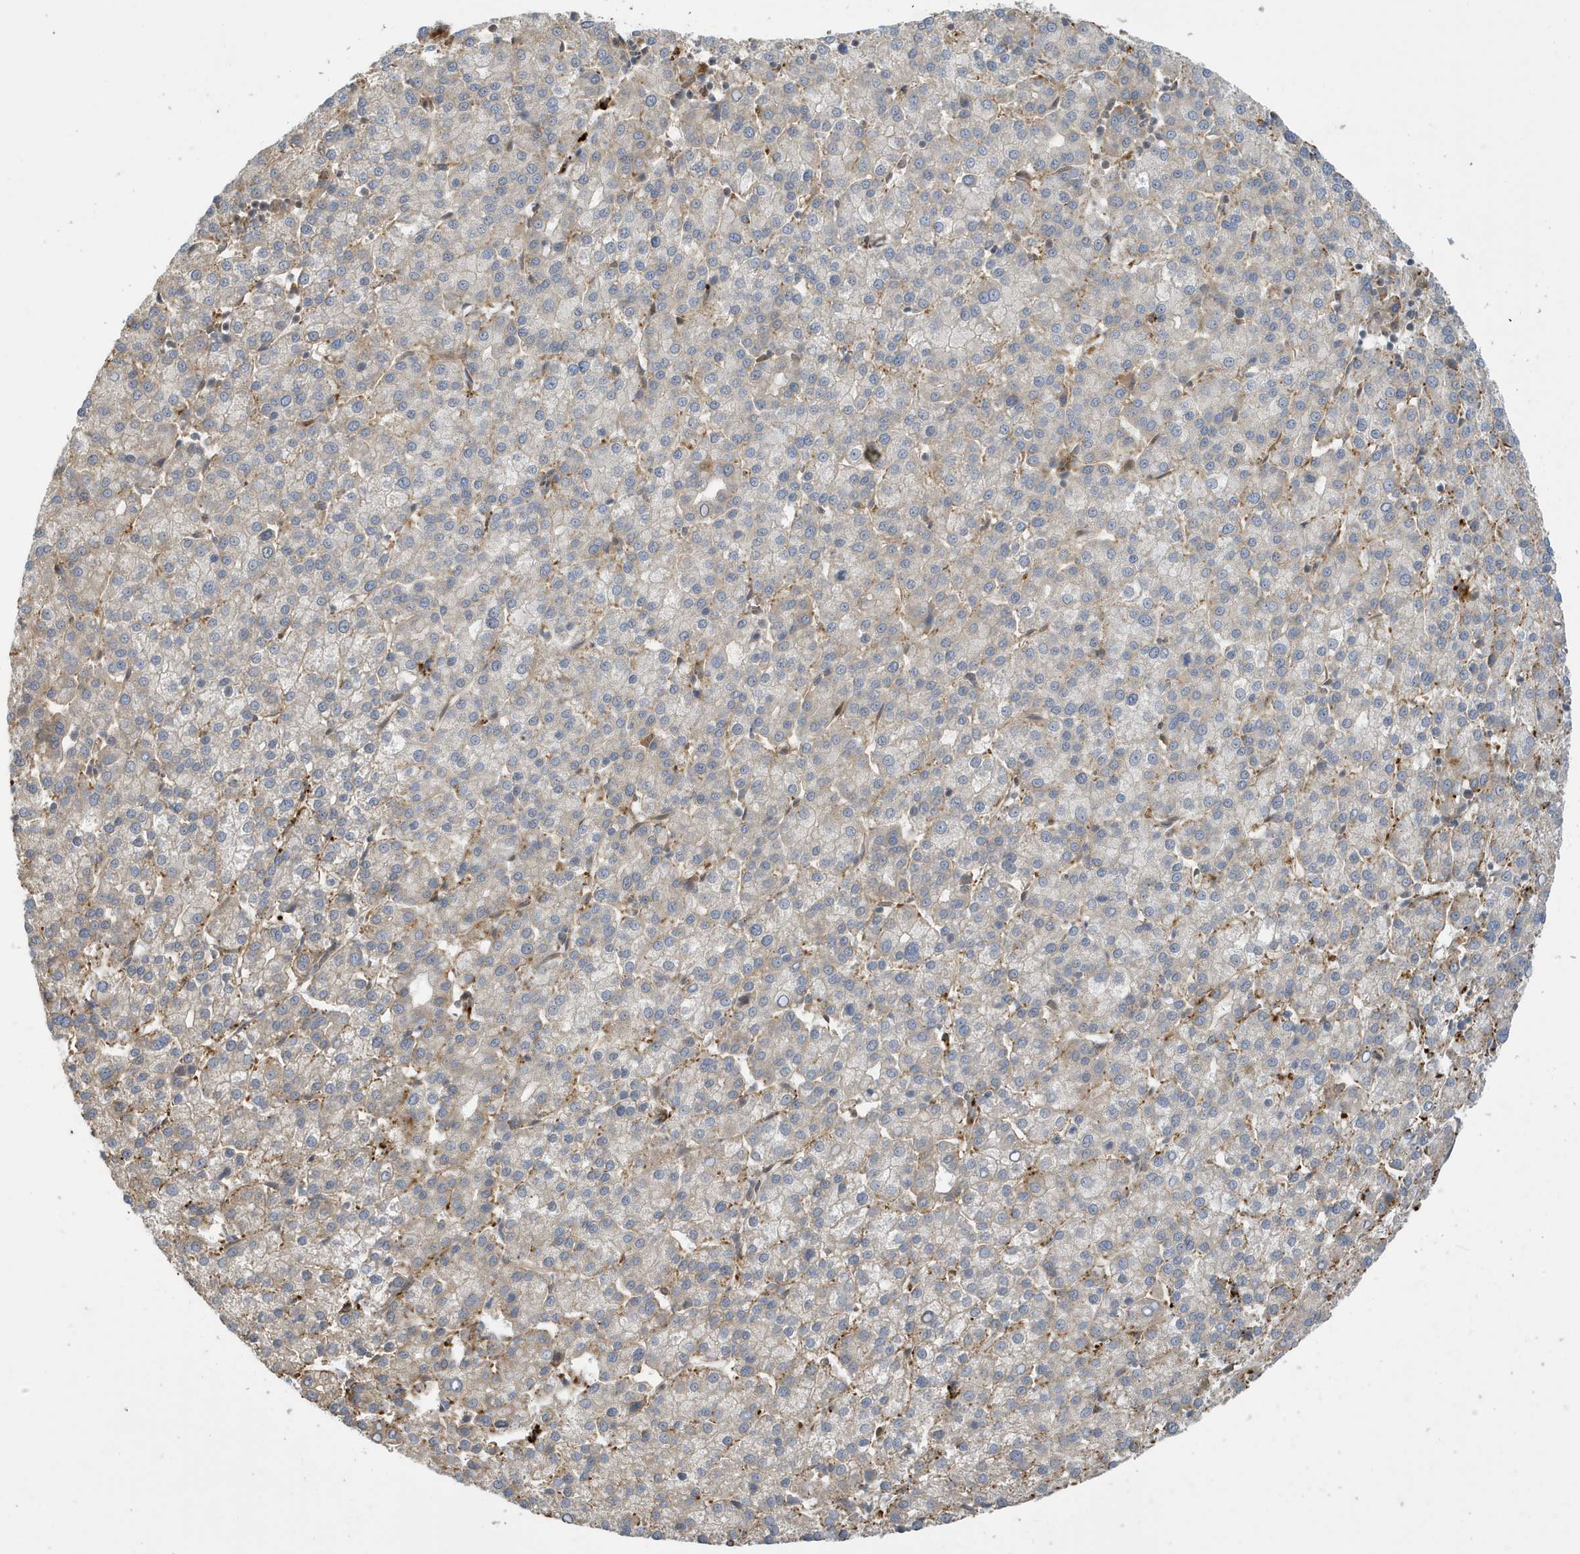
{"staining": {"intensity": "negative", "quantity": "none", "location": "none"}, "tissue": "liver cancer", "cell_type": "Tumor cells", "image_type": "cancer", "snomed": [{"axis": "morphology", "description": "Carcinoma, Hepatocellular, NOS"}, {"axis": "topography", "description": "Liver"}], "caption": "High power microscopy photomicrograph of an immunohistochemistry (IHC) histopathology image of liver cancer (hepatocellular carcinoma), revealing no significant expression in tumor cells.", "gene": "NCOA7", "patient": {"sex": "female", "age": 58}}